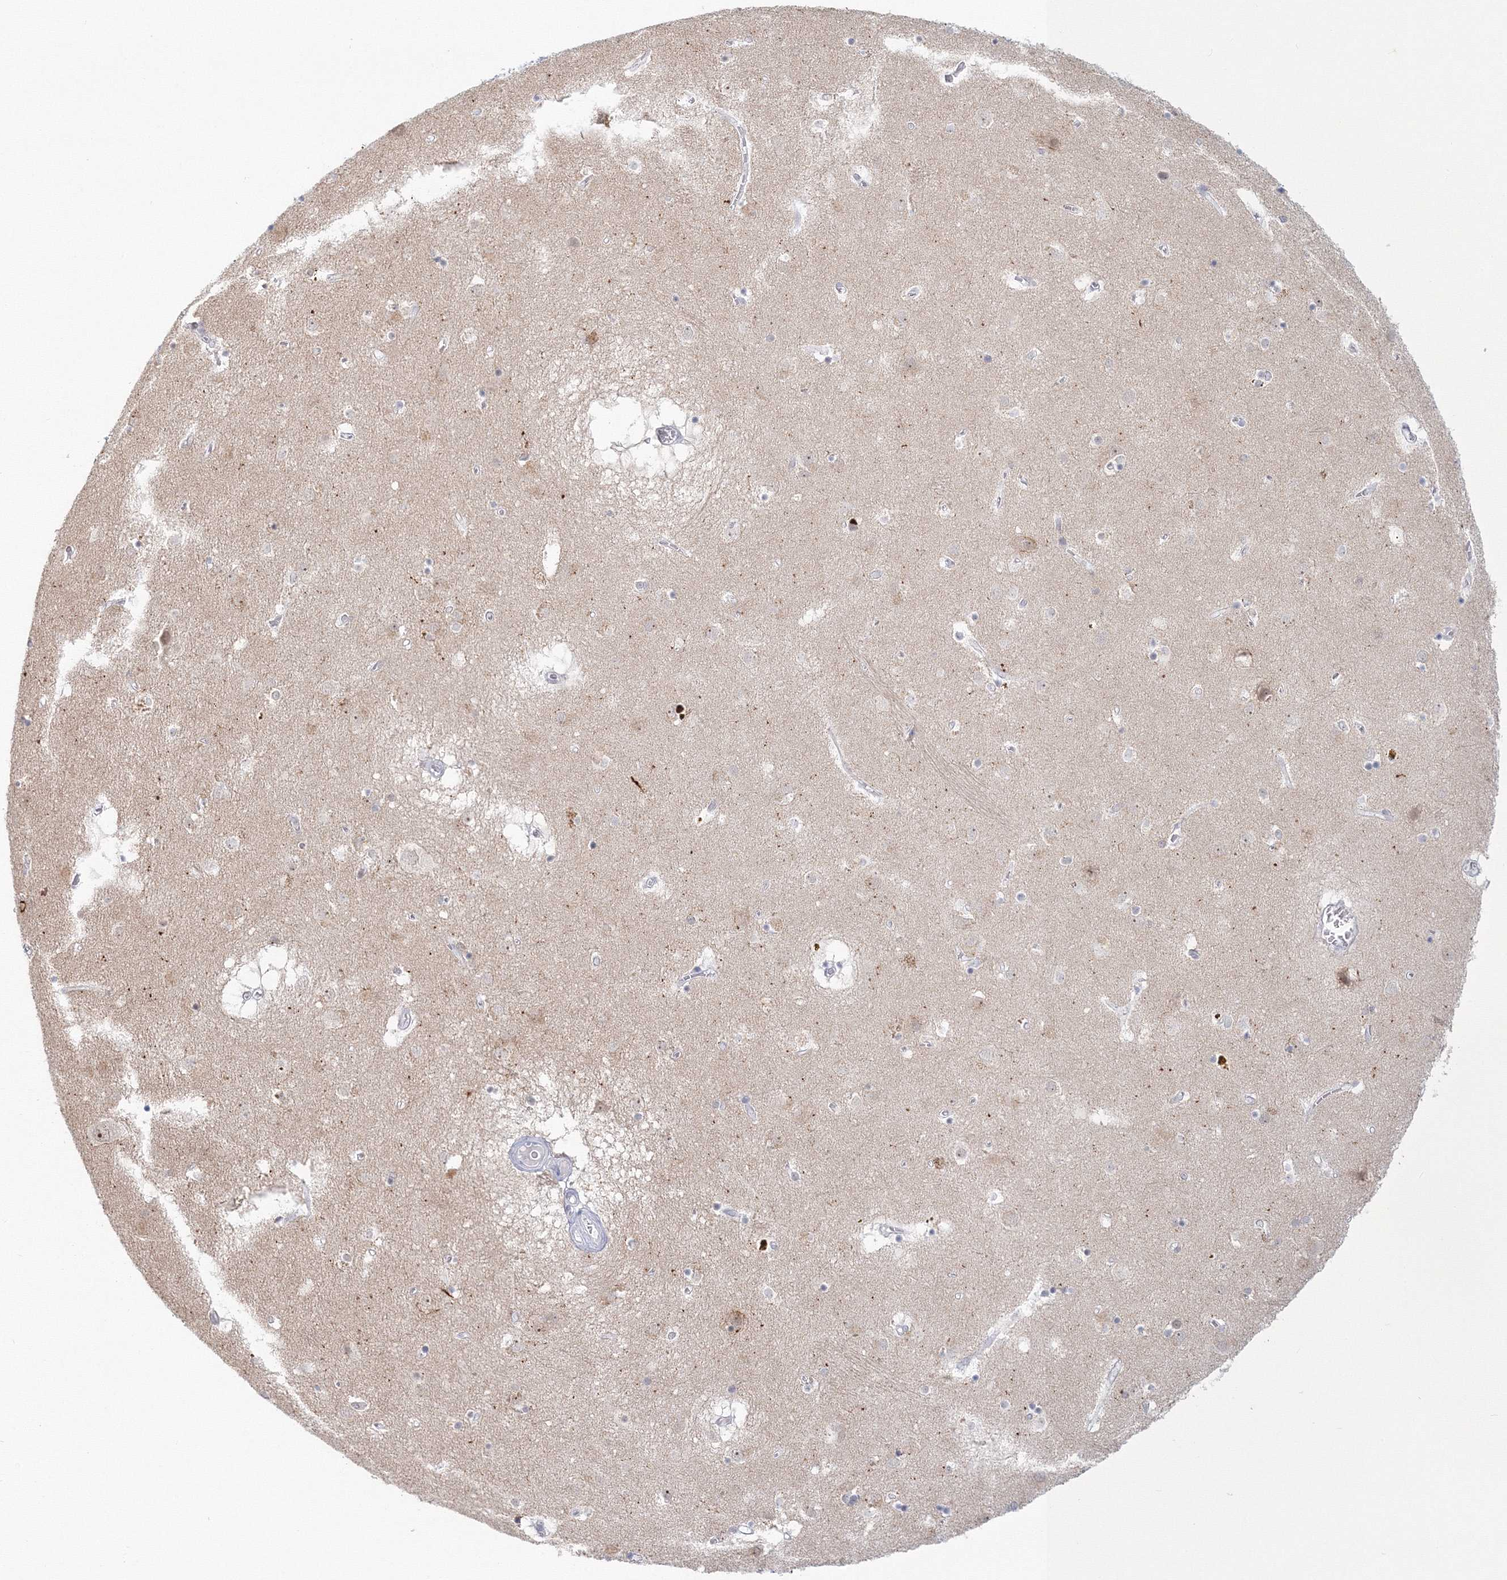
{"staining": {"intensity": "negative", "quantity": "none", "location": "none"}, "tissue": "caudate", "cell_type": "Glial cells", "image_type": "normal", "snomed": [{"axis": "morphology", "description": "Normal tissue, NOS"}, {"axis": "topography", "description": "Lateral ventricle wall"}], "caption": "Histopathology image shows no significant protein positivity in glial cells of unremarkable caudate. (DAB immunohistochemistry, high magnification).", "gene": "VSIG1", "patient": {"sex": "male", "age": 70}}